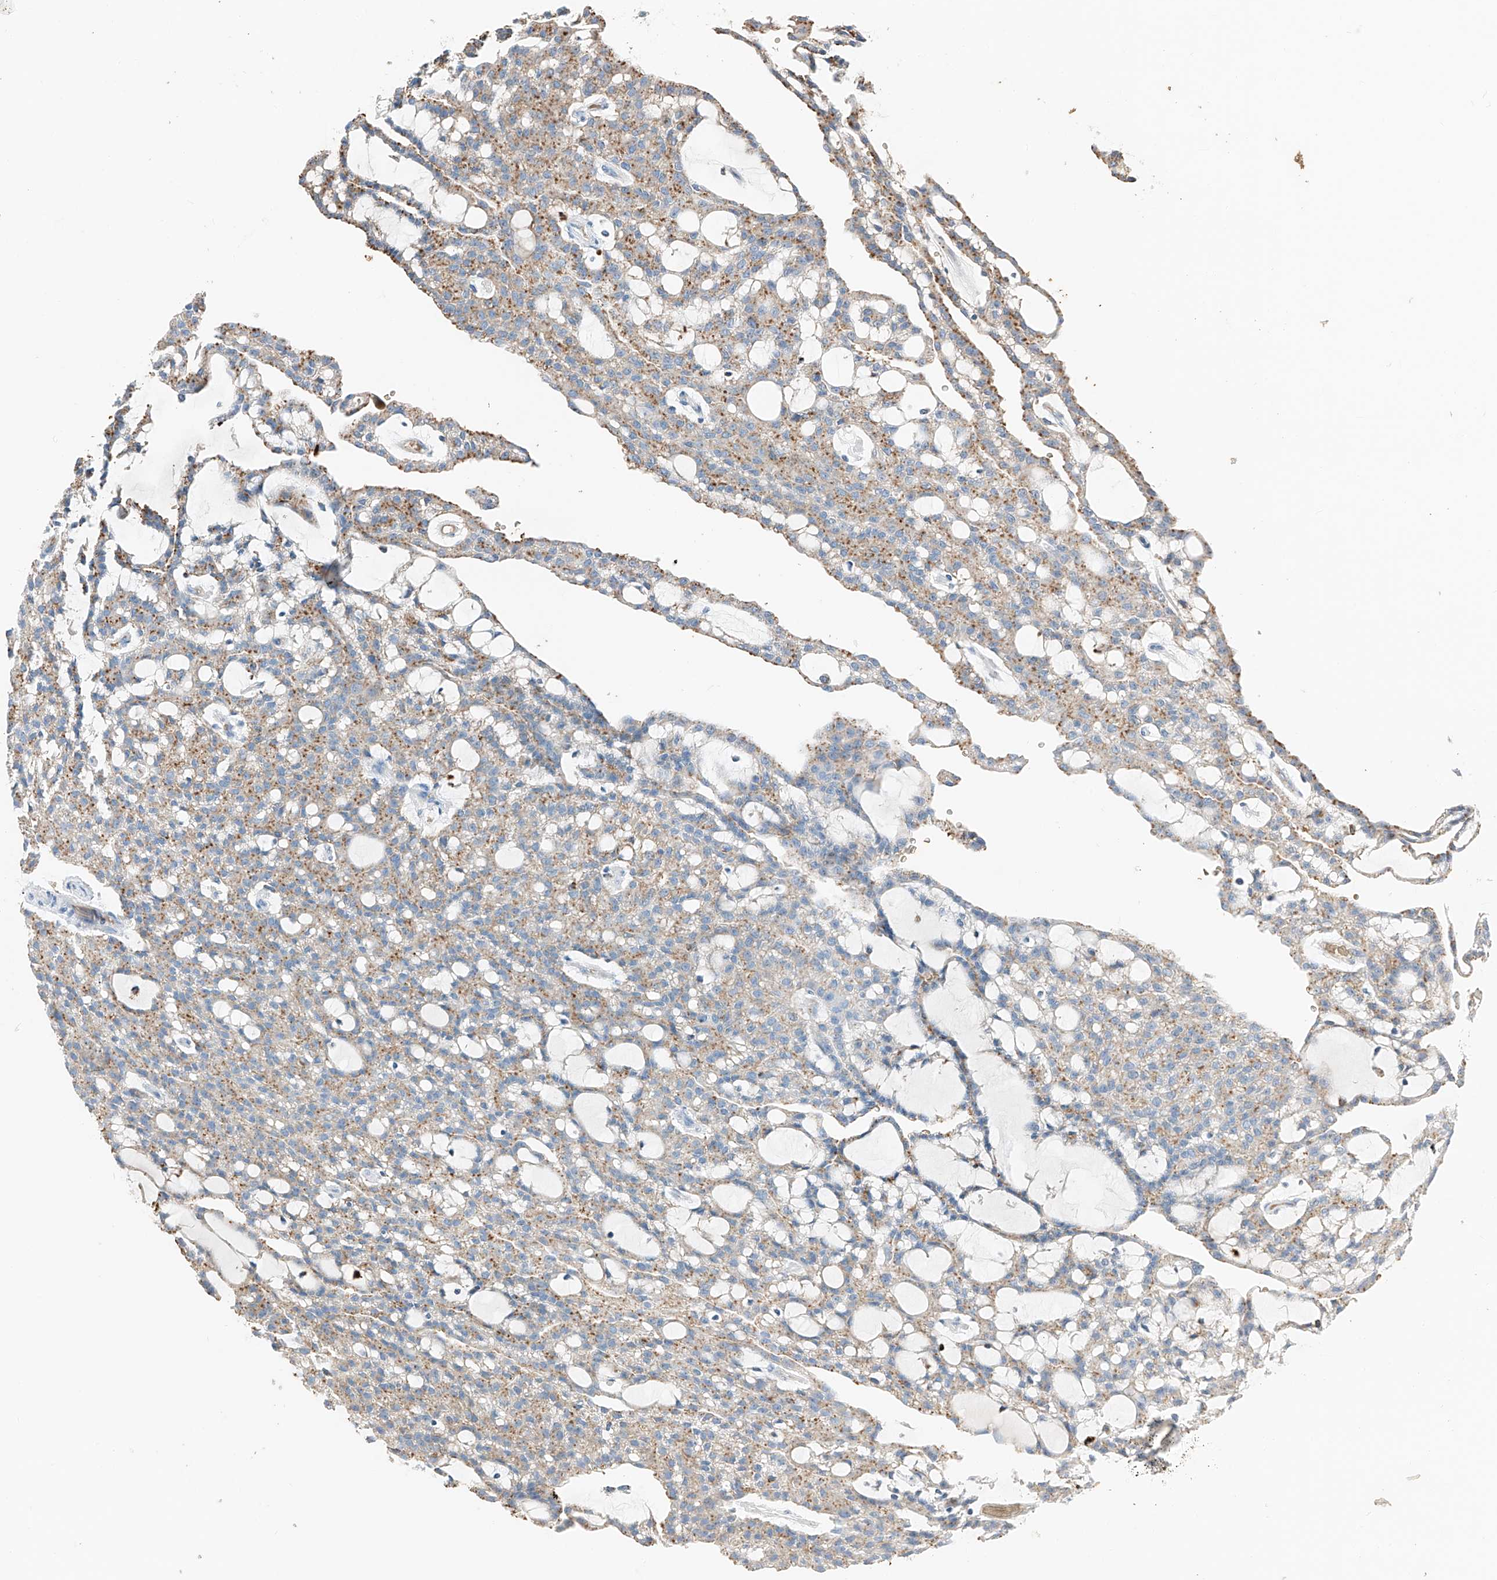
{"staining": {"intensity": "moderate", "quantity": "25%-75%", "location": "cytoplasmic/membranous"}, "tissue": "renal cancer", "cell_type": "Tumor cells", "image_type": "cancer", "snomed": [{"axis": "morphology", "description": "Adenocarcinoma, NOS"}, {"axis": "topography", "description": "Kidney"}], "caption": "IHC of renal cancer (adenocarcinoma) shows medium levels of moderate cytoplasmic/membranous expression in approximately 25%-75% of tumor cells.", "gene": "PRSS23", "patient": {"sex": "male", "age": 63}}